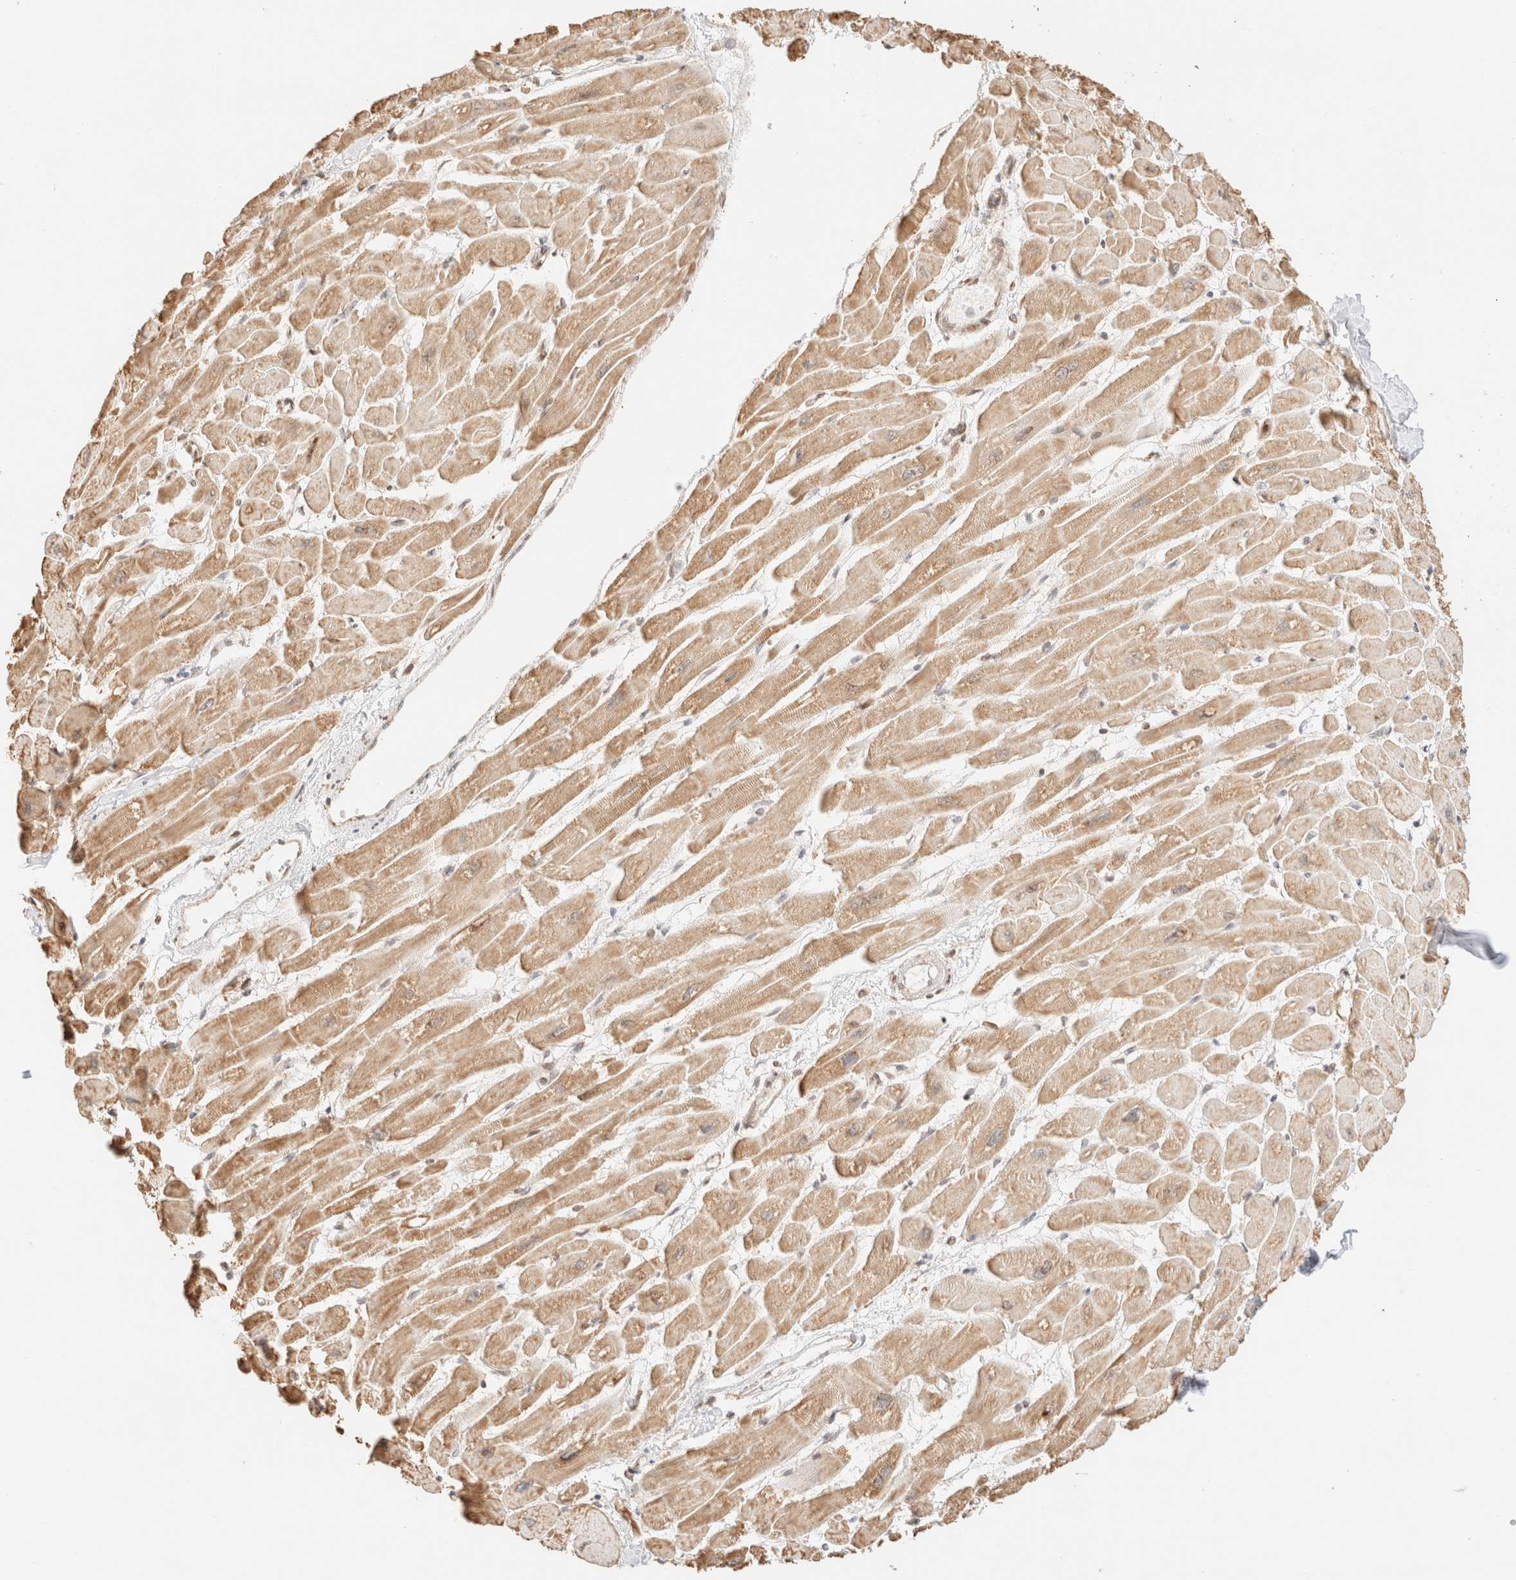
{"staining": {"intensity": "moderate", "quantity": ">75%", "location": "cytoplasmic/membranous,nuclear"}, "tissue": "heart muscle", "cell_type": "Cardiomyocytes", "image_type": "normal", "snomed": [{"axis": "morphology", "description": "Normal tissue, NOS"}, {"axis": "topography", "description": "Heart"}], "caption": "Protein staining of benign heart muscle exhibits moderate cytoplasmic/membranous,nuclear staining in approximately >75% of cardiomyocytes. The staining was performed using DAB, with brown indicating positive protein expression. Nuclei are stained blue with hematoxylin.", "gene": "TACO1", "patient": {"sex": "female", "age": 54}}